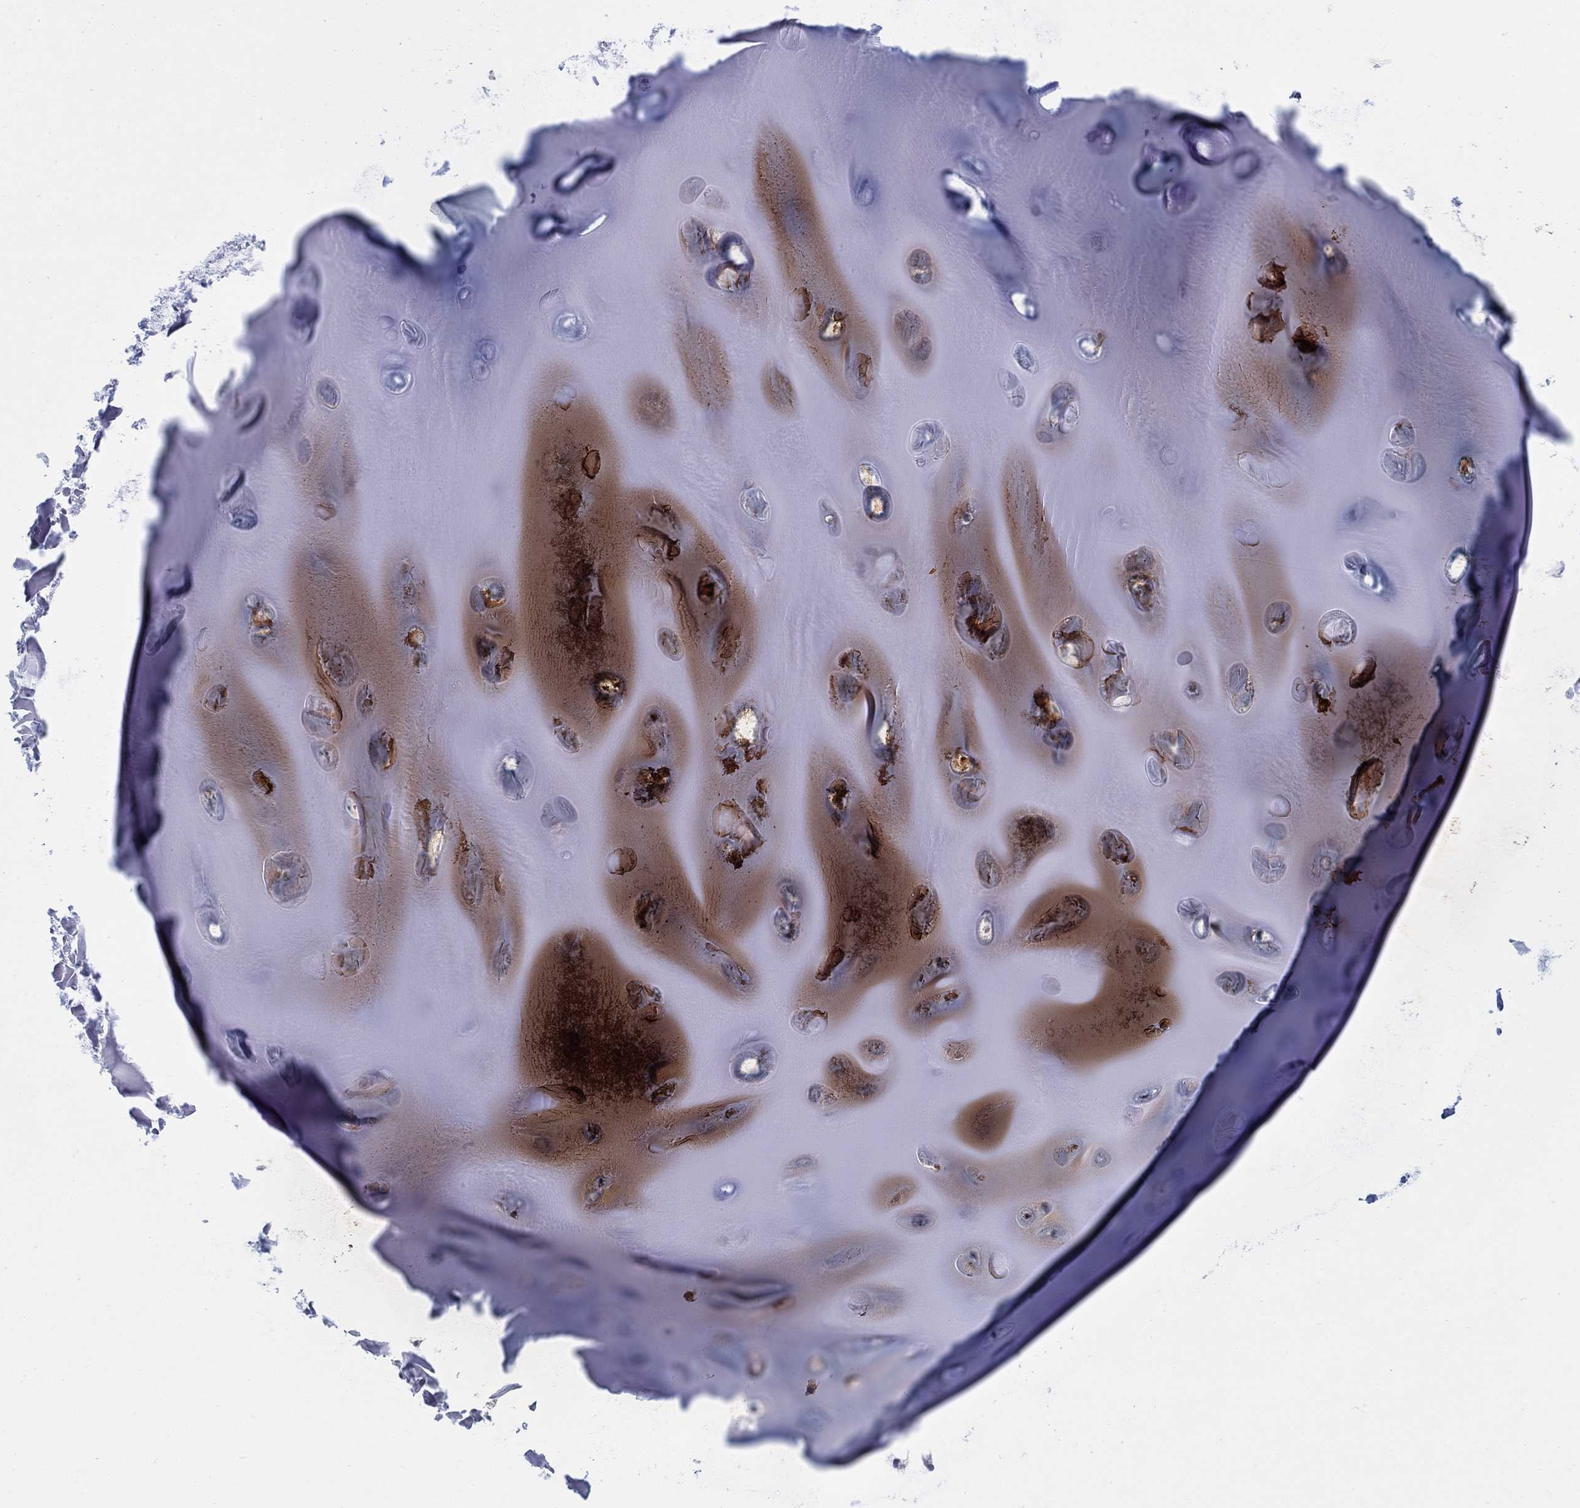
{"staining": {"intensity": "negative", "quantity": "none", "location": "none"}, "tissue": "adipose tissue", "cell_type": "Adipocytes", "image_type": "normal", "snomed": [{"axis": "morphology", "description": "Normal tissue, NOS"}, {"axis": "topography", "description": "Cartilage tissue"}], "caption": "Immunohistochemical staining of normal adipose tissue reveals no significant staining in adipocytes.", "gene": "SCCPDH", "patient": {"sex": "male", "age": 81}}